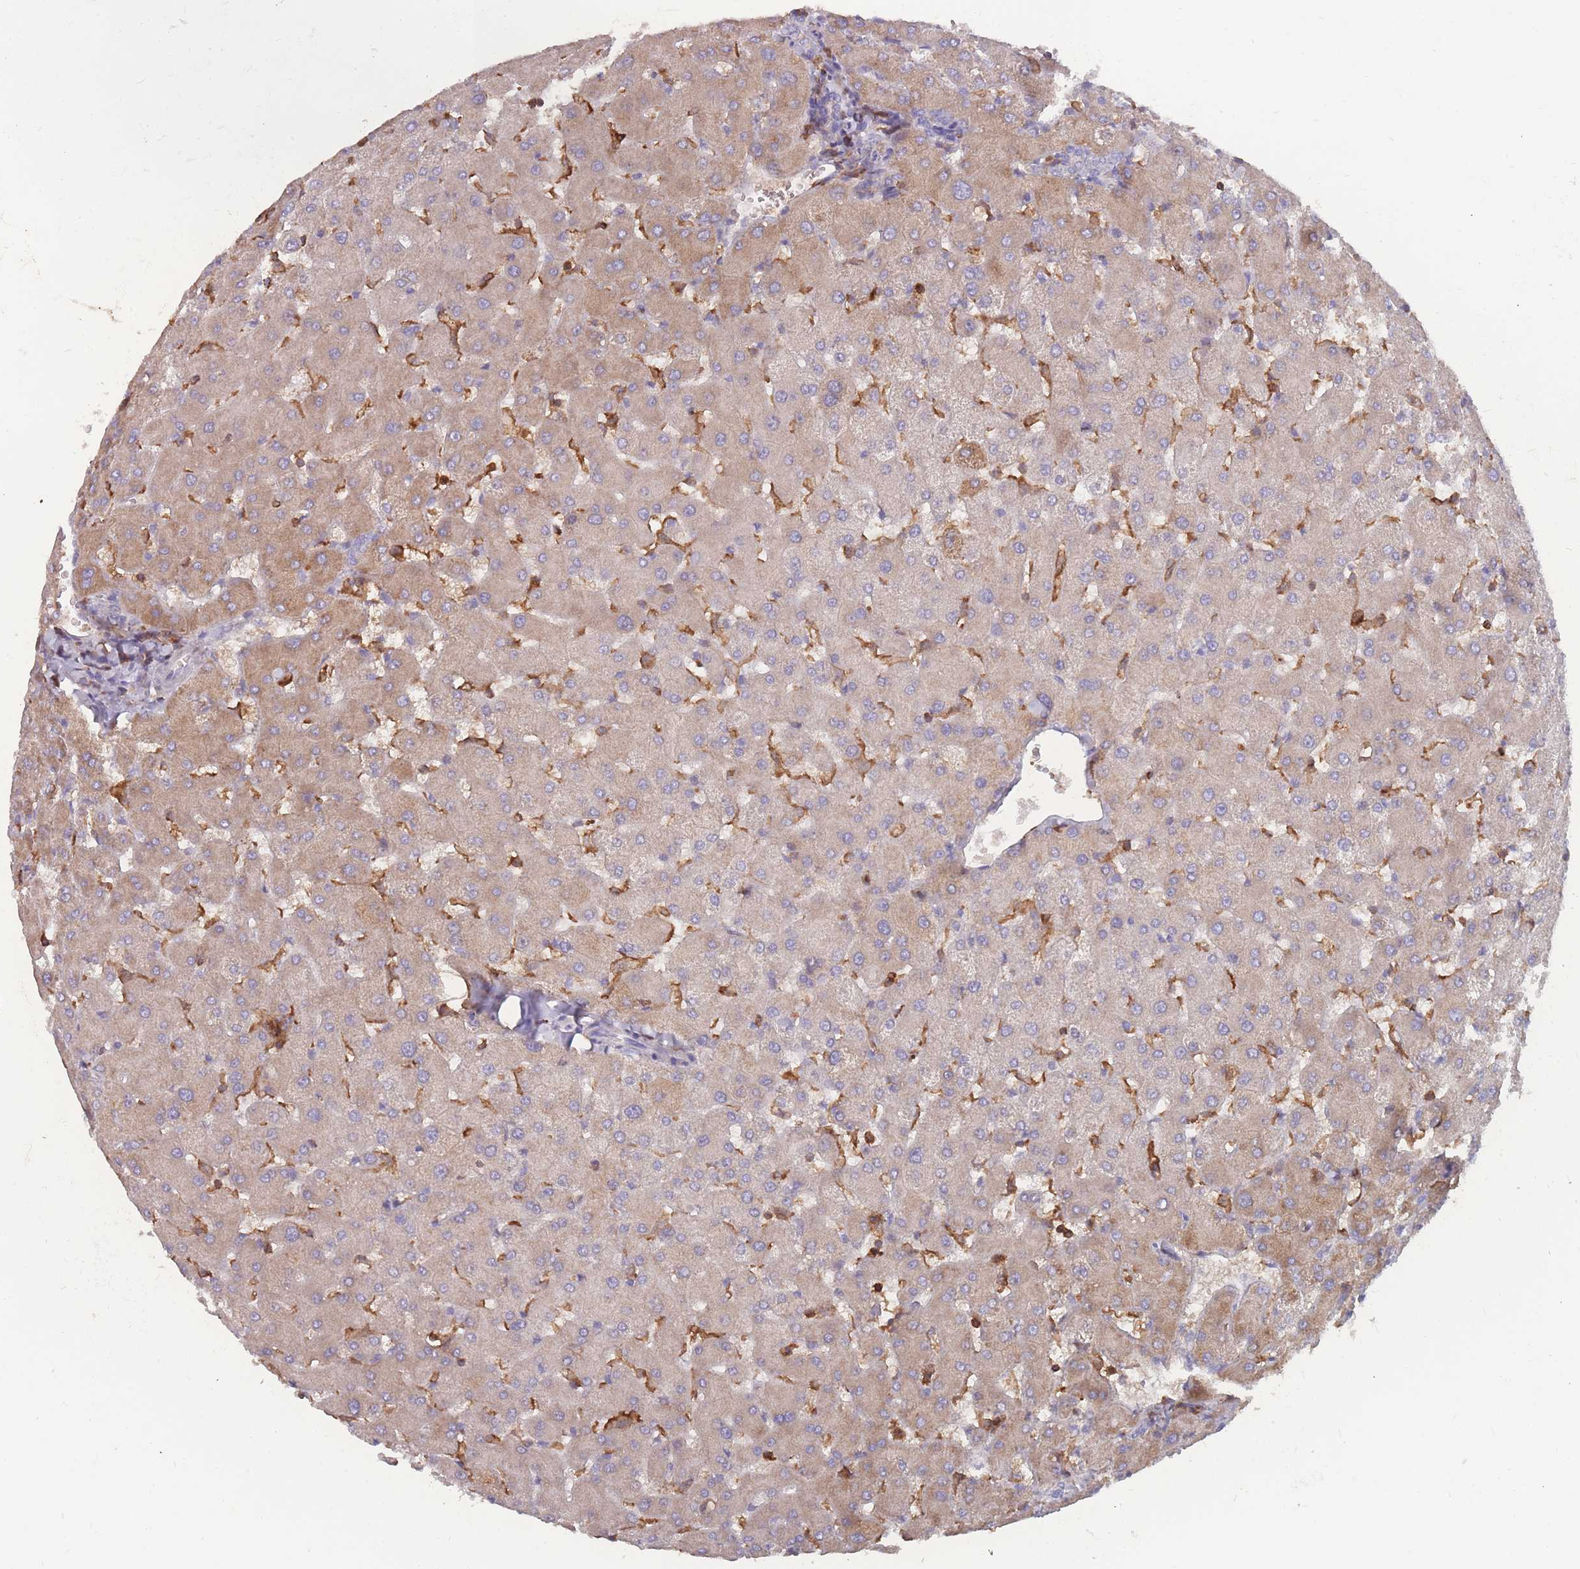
{"staining": {"intensity": "negative", "quantity": "none", "location": "none"}, "tissue": "liver", "cell_type": "Cholangiocytes", "image_type": "normal", "snomed": [{"axis": "morphology", "description": "Normal tissue, NOS"}, {"axis": "topography", "description": "Liver"}], "caption": "This is an IHC photomicrograph of benign liver. There is no staining in cholangiocytes.", "gene": "CD33", "patient": {"sex": "female", "age": 63}}